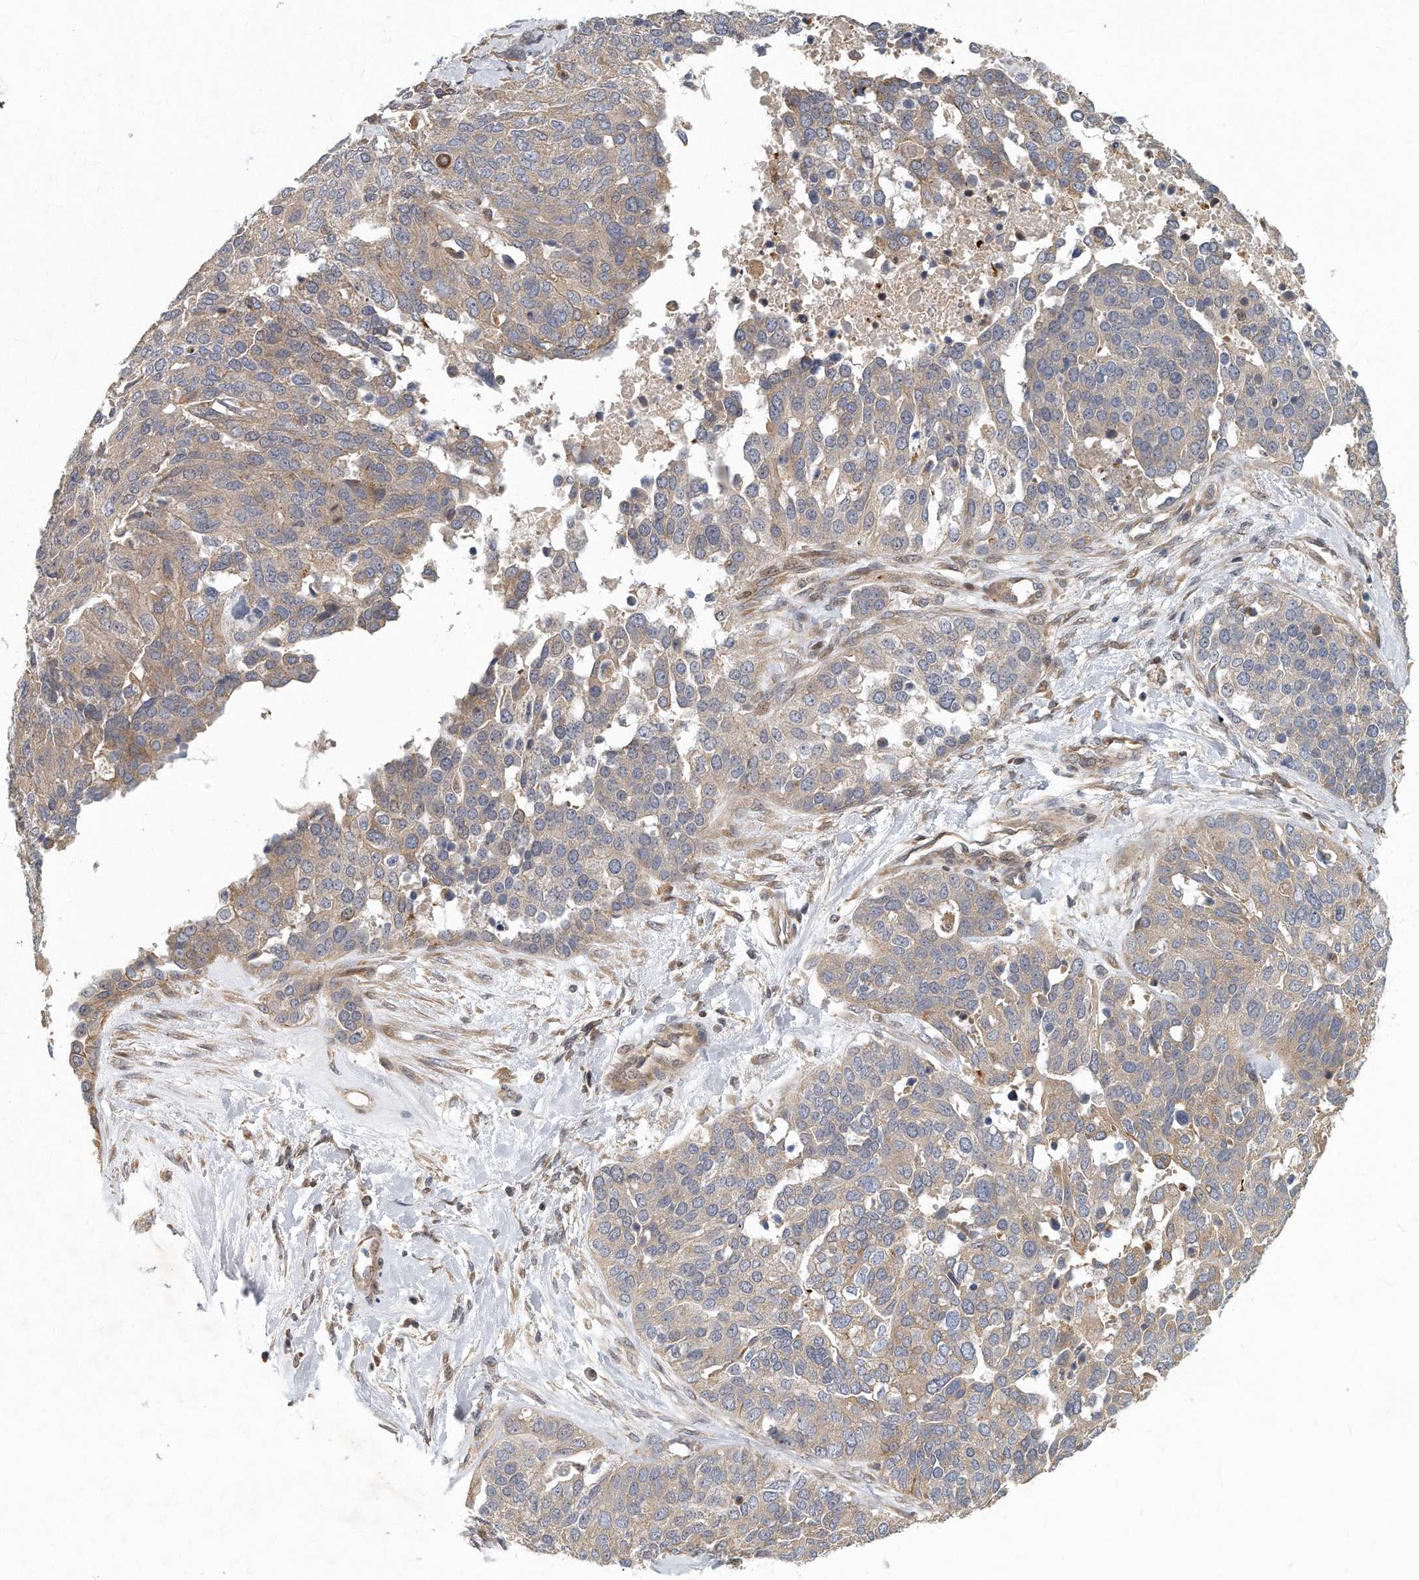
{"staining": {"intensity": "moderate", "quantity": "25%-75%", "location": "cytoplasmic/membranous"}, "tissue": "ovarian cancer", "cell_type": "Tumor cells", "image_type": "cancer", "snomed": [{"axis": "morphology", "description": "Cystadenocarcinoma, serous, NOS"}, {"axis": "topography", "description": "Ovary"}], "caption": "Human ovarian cancer (serous cystadenocarcinoma) stained for a protein (brown) exhibits moderate cytoplasmic/membranous positive expression in approximately 25%-75% of tumor cells.", "gene": "PCDH8", "patient": {"sex": "female", "age": 44}}